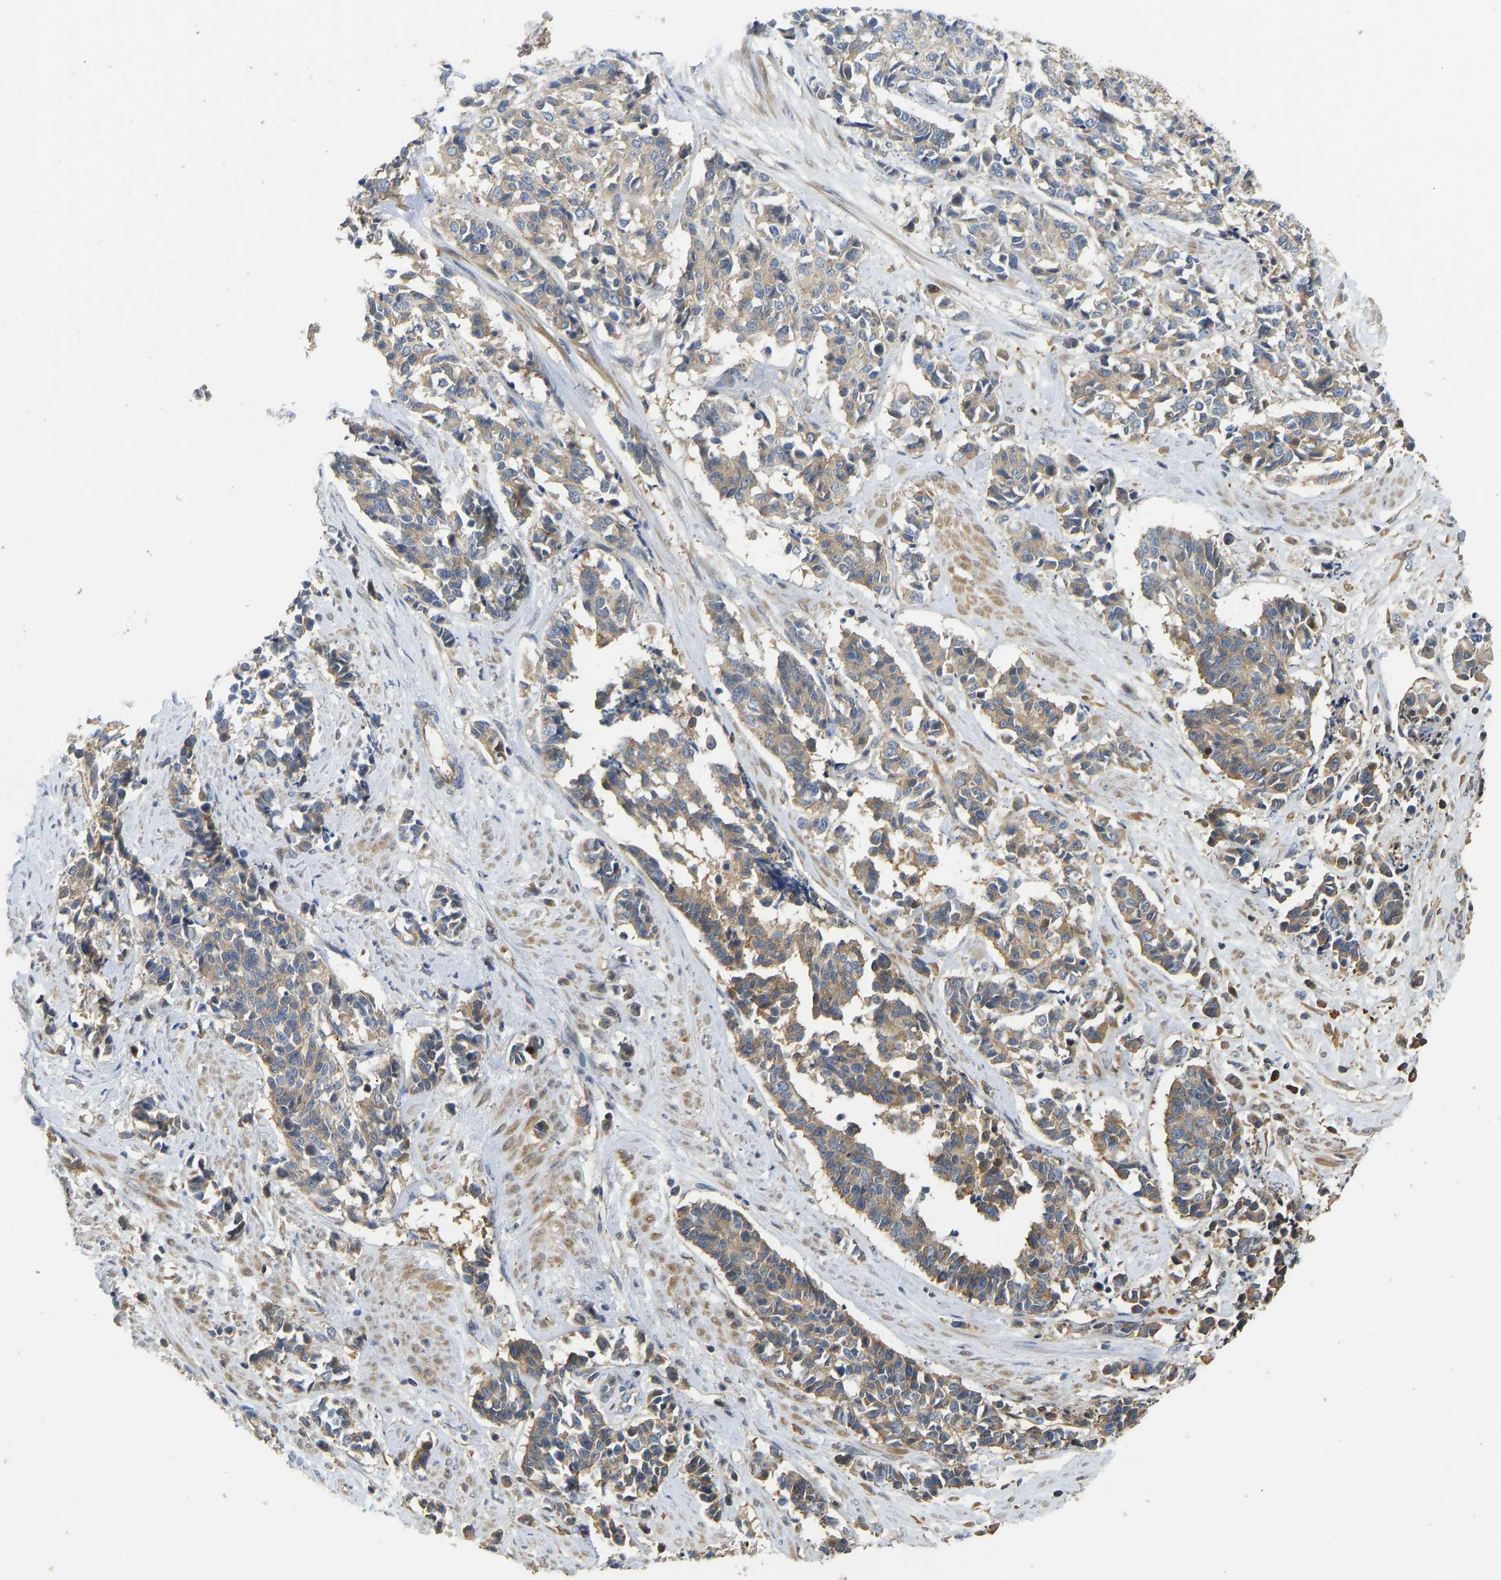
{"staining": {"intensity": "weak", "quantity": ">75%", "location": "cytoplasmic/membranous"}, "tissue": "cervical cancer", "cell_type": "Tumor cells", "image_type": "cancer", "snomed": [{"axis": "morphology", "description": "Squamous cell carcinoma, NOS"}, {"axis": "topography", "description": "Cervix"}], "caption": "IHC micrograph of human cervical cancer (squamous cell carcinoma) stained for a protein (brown), which demonstrates low levels of weak cytoplasmic/membranous positivity in approximately >75% of tumor cells.", "gene": "VCPKMT", "patient": {"sex": "female", "age": 35}}